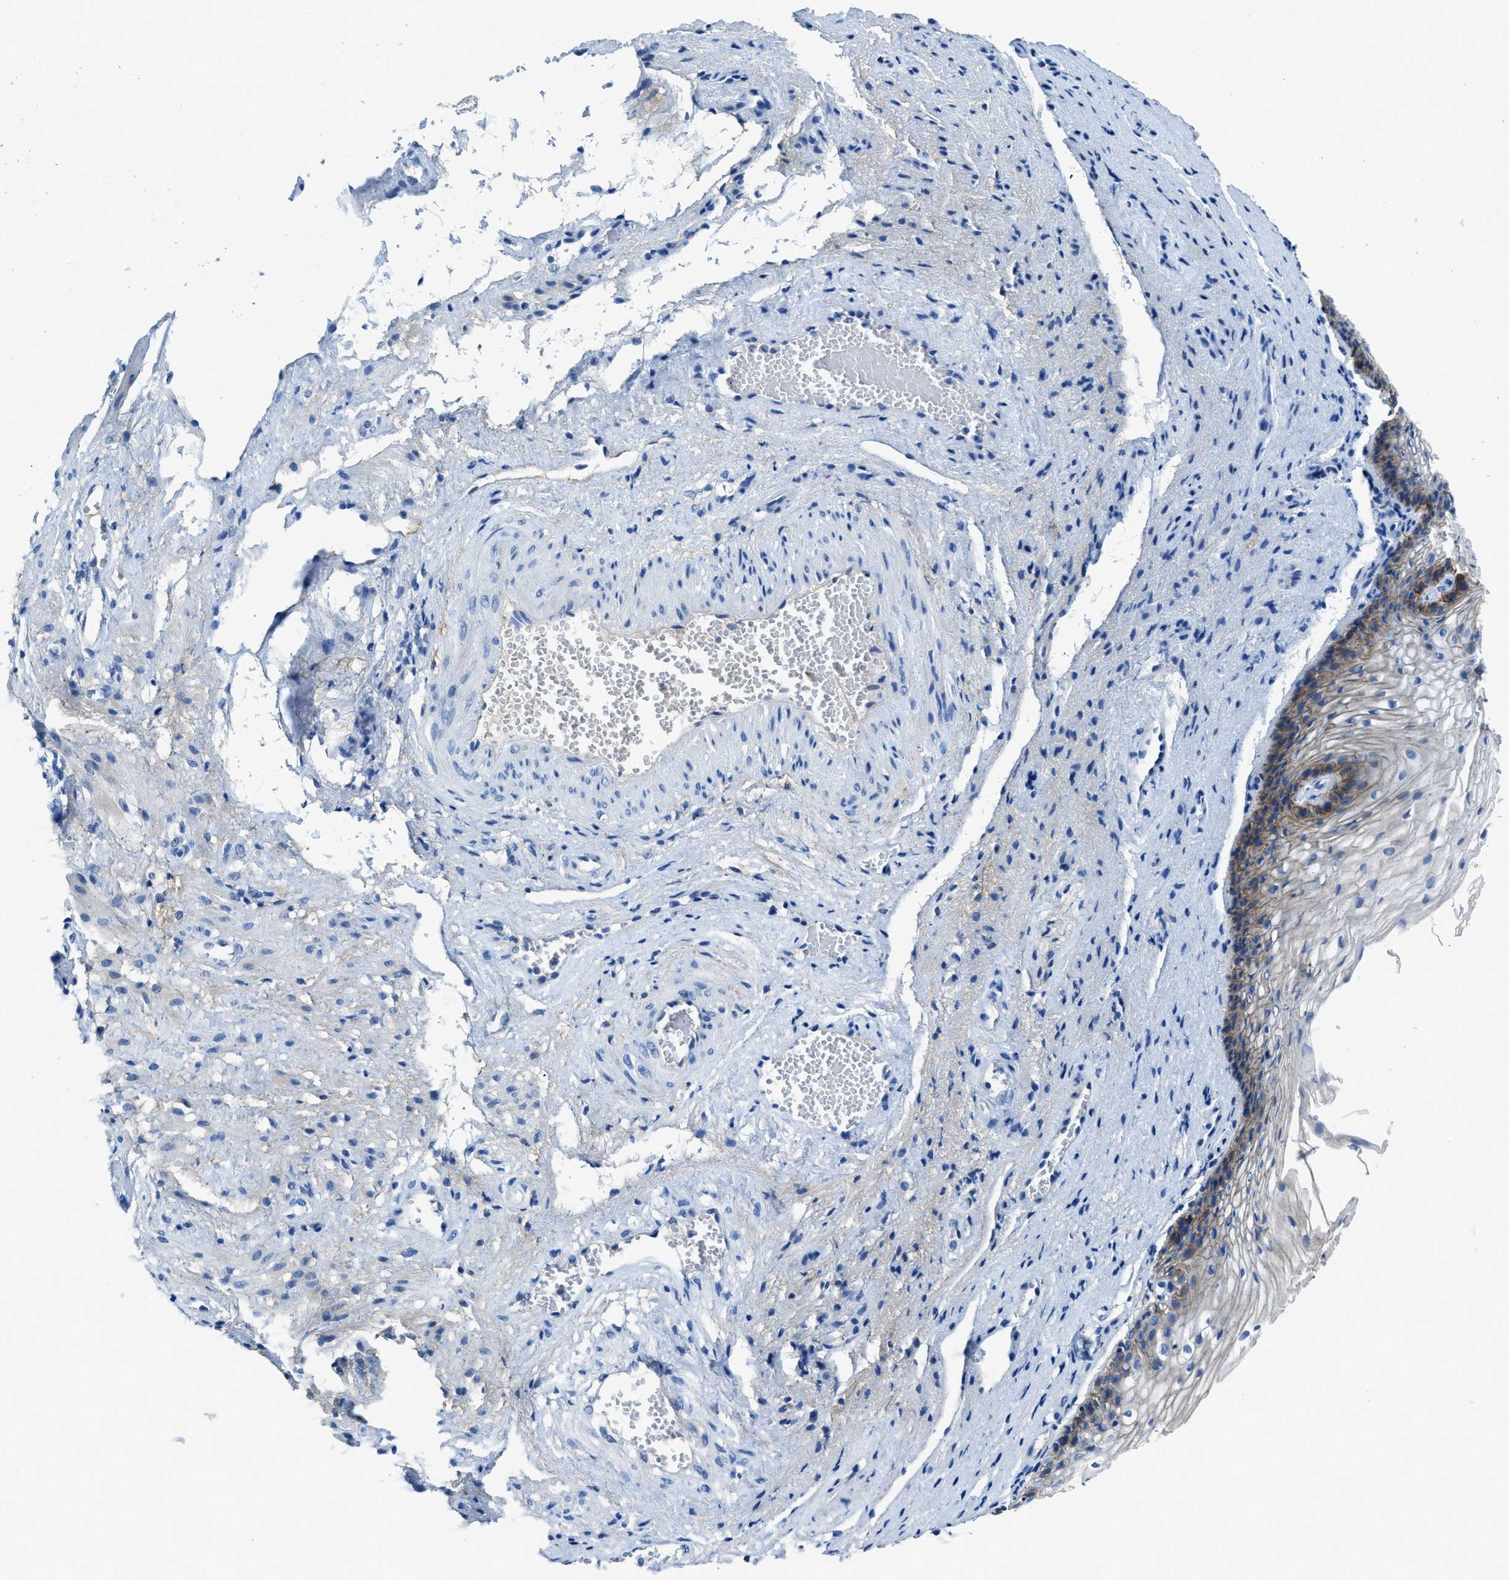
{"staining": {"intensity": "moderate", "quantity": "25%-75%", "location": "cytoplasmic/membranous"}, "tissue": "vagina", "cell_type": "Squamous epithelial cells", "image_type": "normal", "snomed": [{"axis": "morphology", "description": "Normal tissue, NOS"}, {"axis": "topography", "description": "Vagina"}], "caption": "A micrograph showing moderate cytoplasmic/membranous expression in about 25%-75% of squamous epithelial cells in benign vagina, as visualized by brown immunohistochemical staining.", "gene": "PTGFRN", "patient": {"sex": "female", "age": 34}}